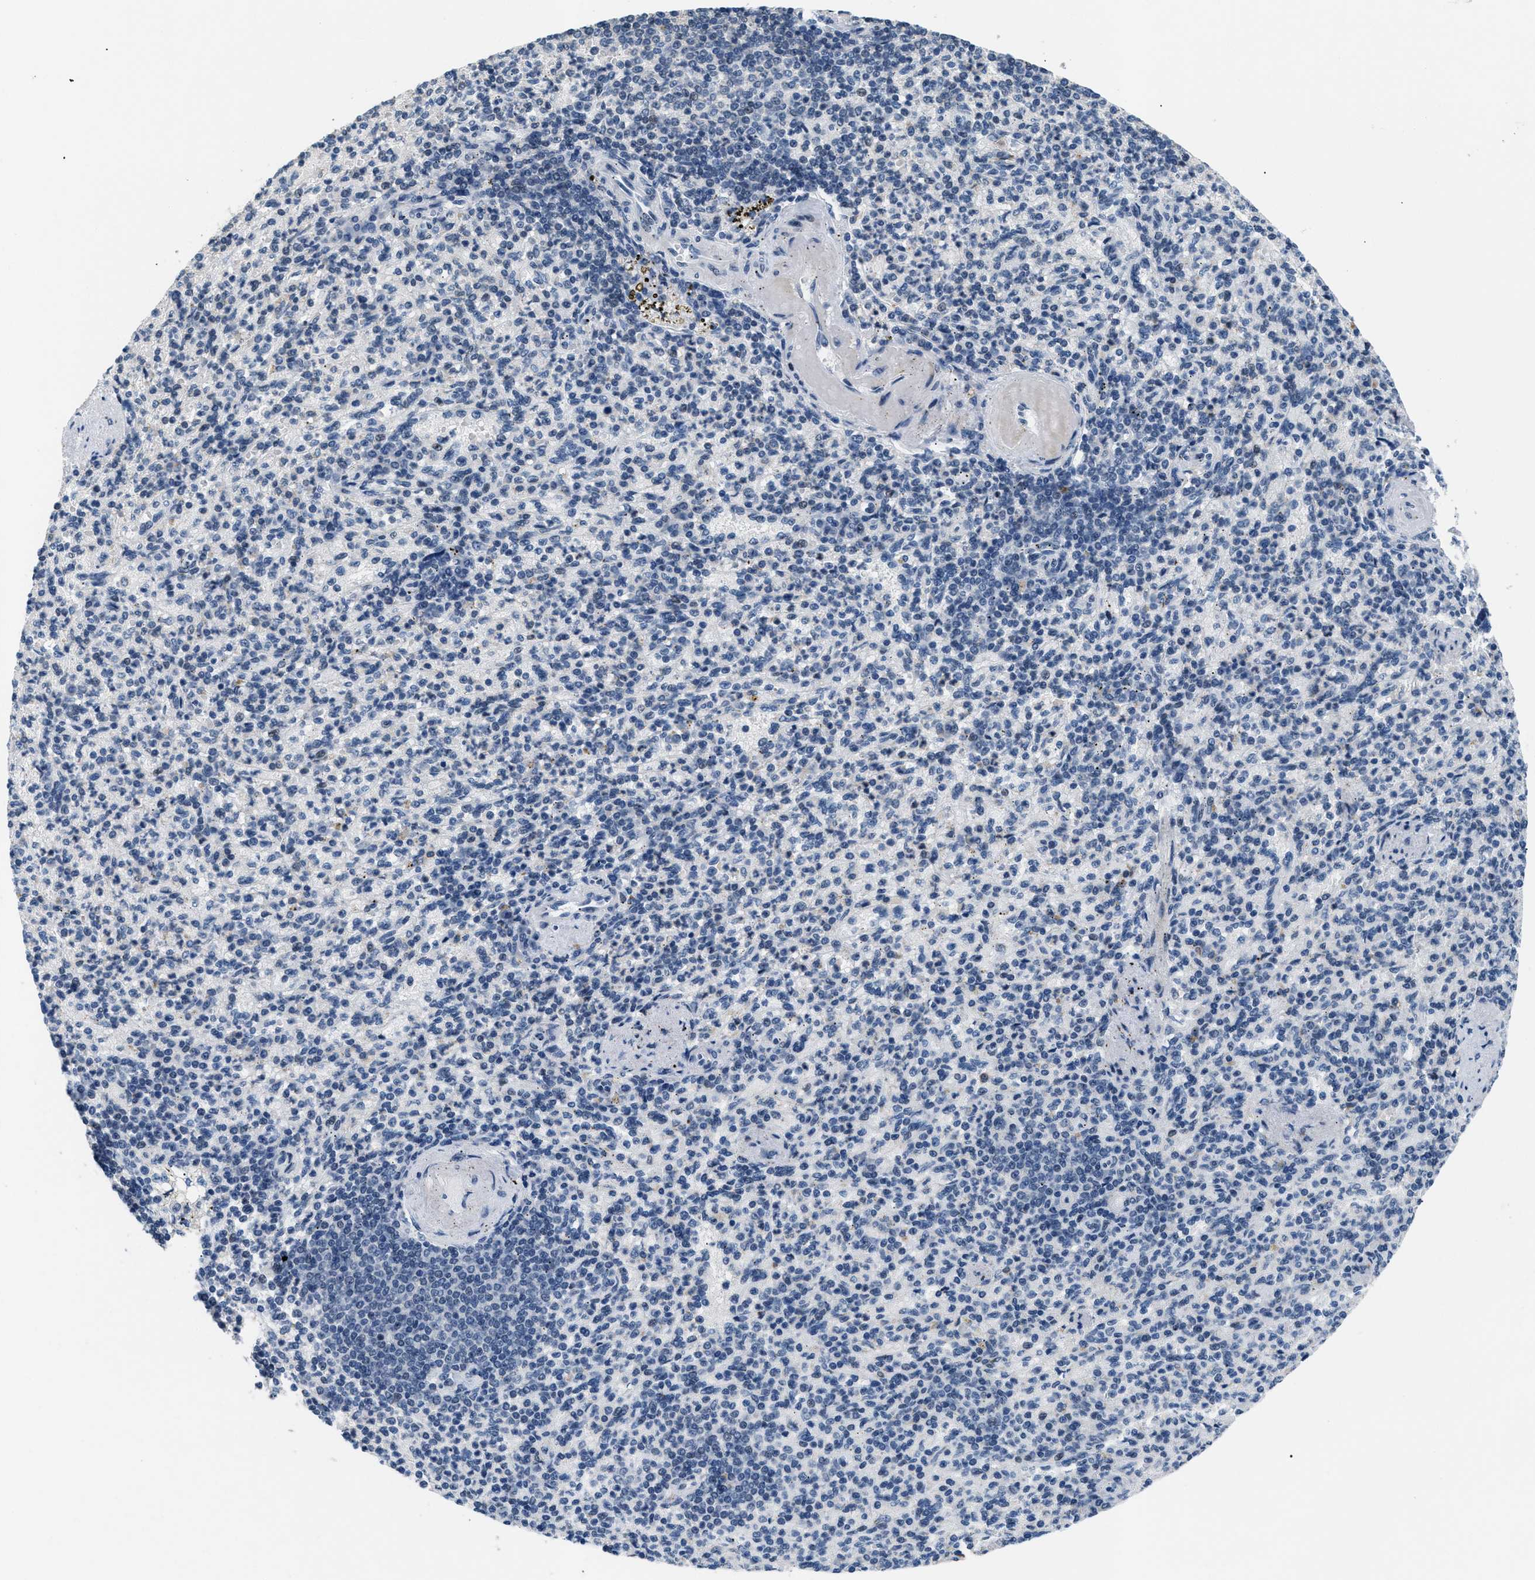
{"staining": {"intensity": "moderate", "quantity": "<25%", "location": "cytoplasmic/membranous"}, "tissue": "spleen", "cell_type": "Cells in red pulp", "image_type": "normal", "snomed": [{"axis": "morphology", "description": "Normal tissue, NOS"}, {"axis": "topography", "description": "Spleen"}], "caption": "About <25% of cells in red pulp in normal human spleen demonstrate moderate cytoplasmic/membranous protein expression as visualized by brown immunohistochemical staining.", "gene": "KCNC3", "patient": {"sex": "female", "age": 74}}